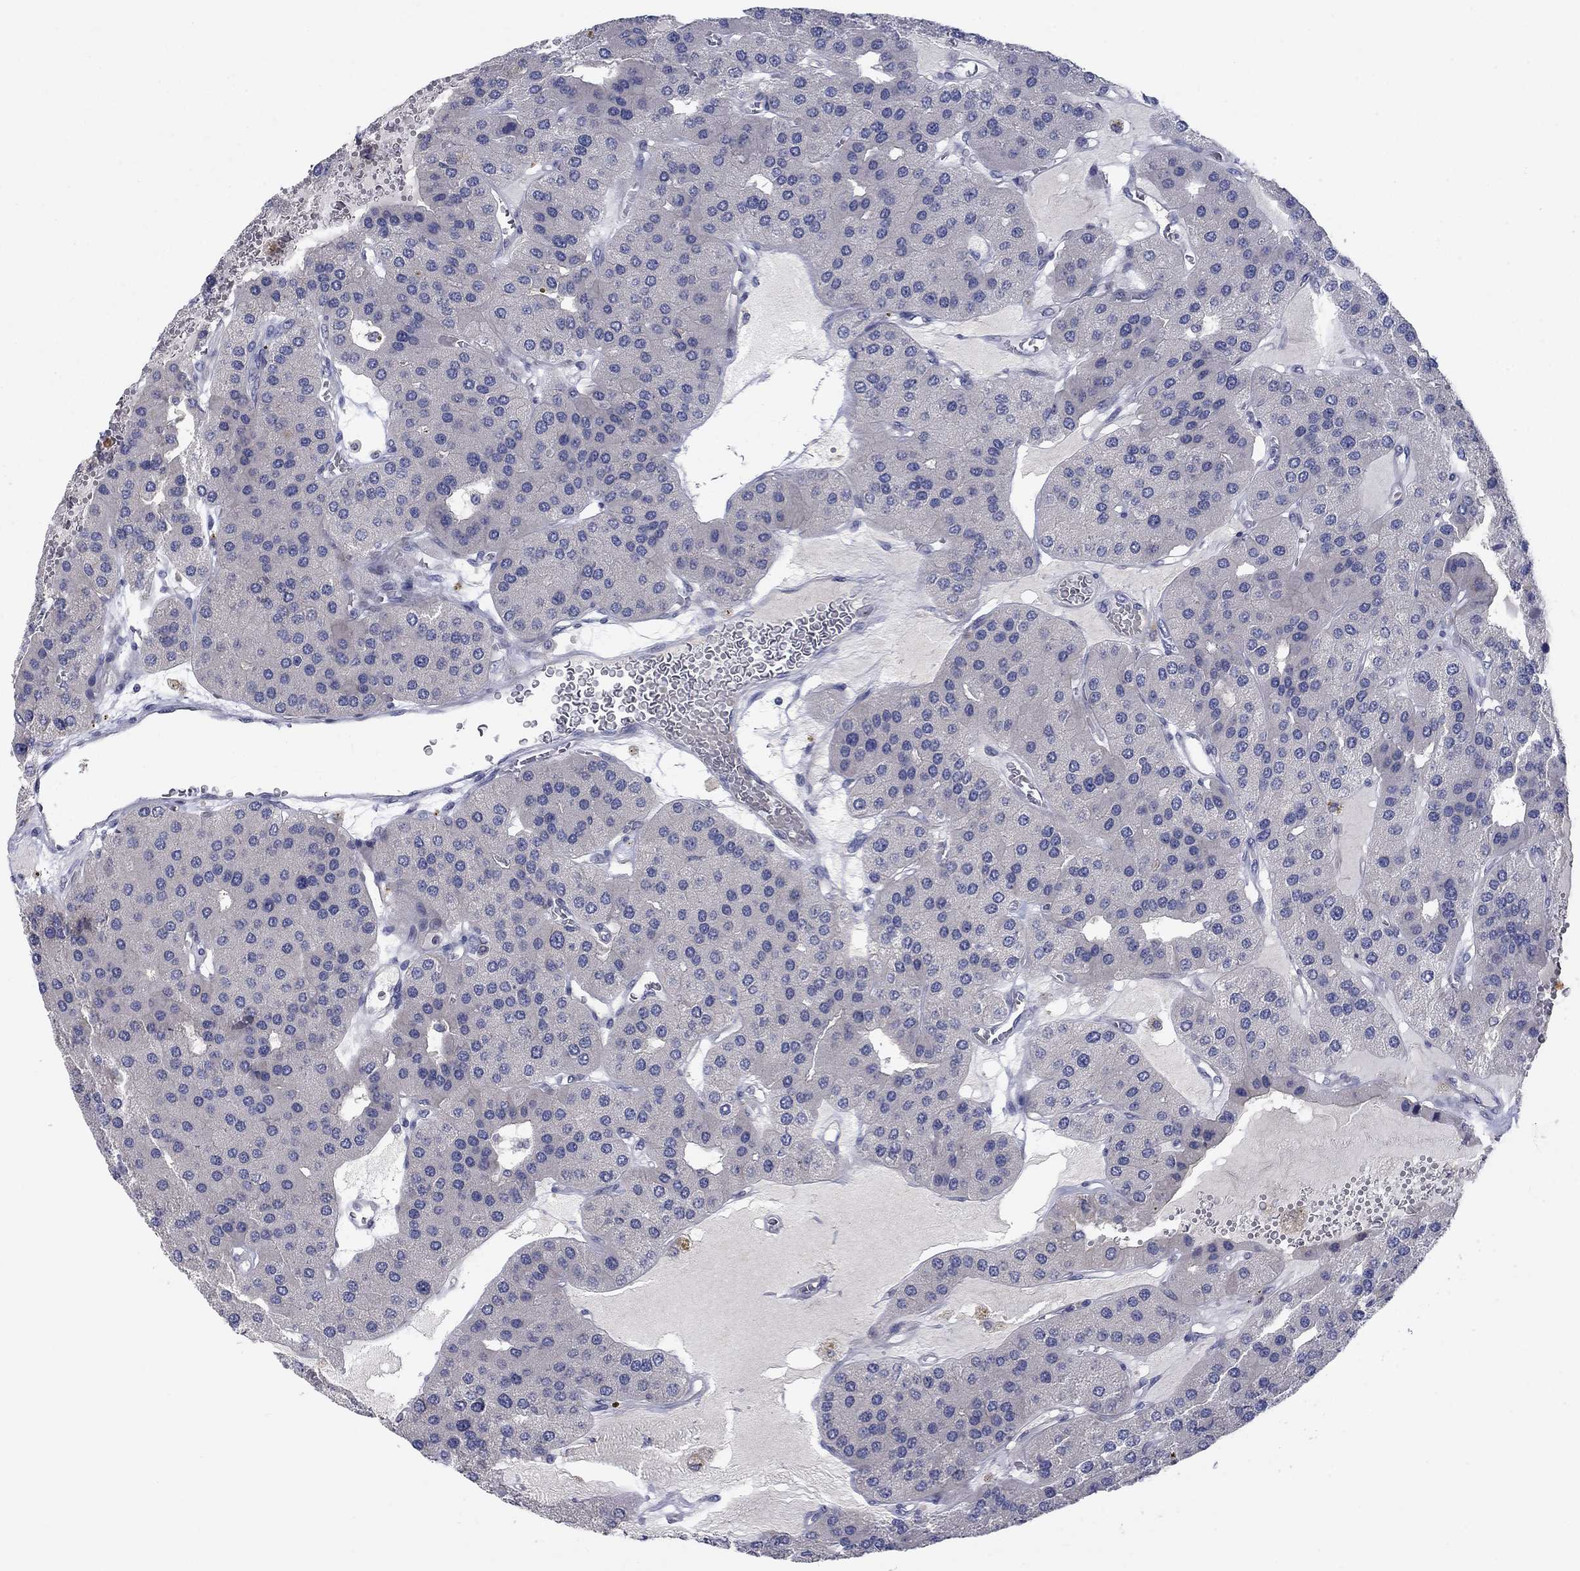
{"staining": {"intensity": "negative", "quantity": "none", "location": "none"}, "tissue": "parathyroid gland", "cell_type": "Glandular cells", "image_type": "normal", "snomed": [{"axis": "morphology", "description": "Normal tissue, NOS"}, {"axis": "morphology", "description": "Adenoma, NOS"}, {"axis": "topography", "description": "Parathyroid gland"}], "caption": "Immunohistochemistry histopathology image of unremarkable parathyroid gland: parathyroid gland stained with DAB (3,3'-diaminobenzidine) shows no significant protein staining in glandular cells.", "gene": "KIF15", "patient": {"sex": "female", "age": 86}}